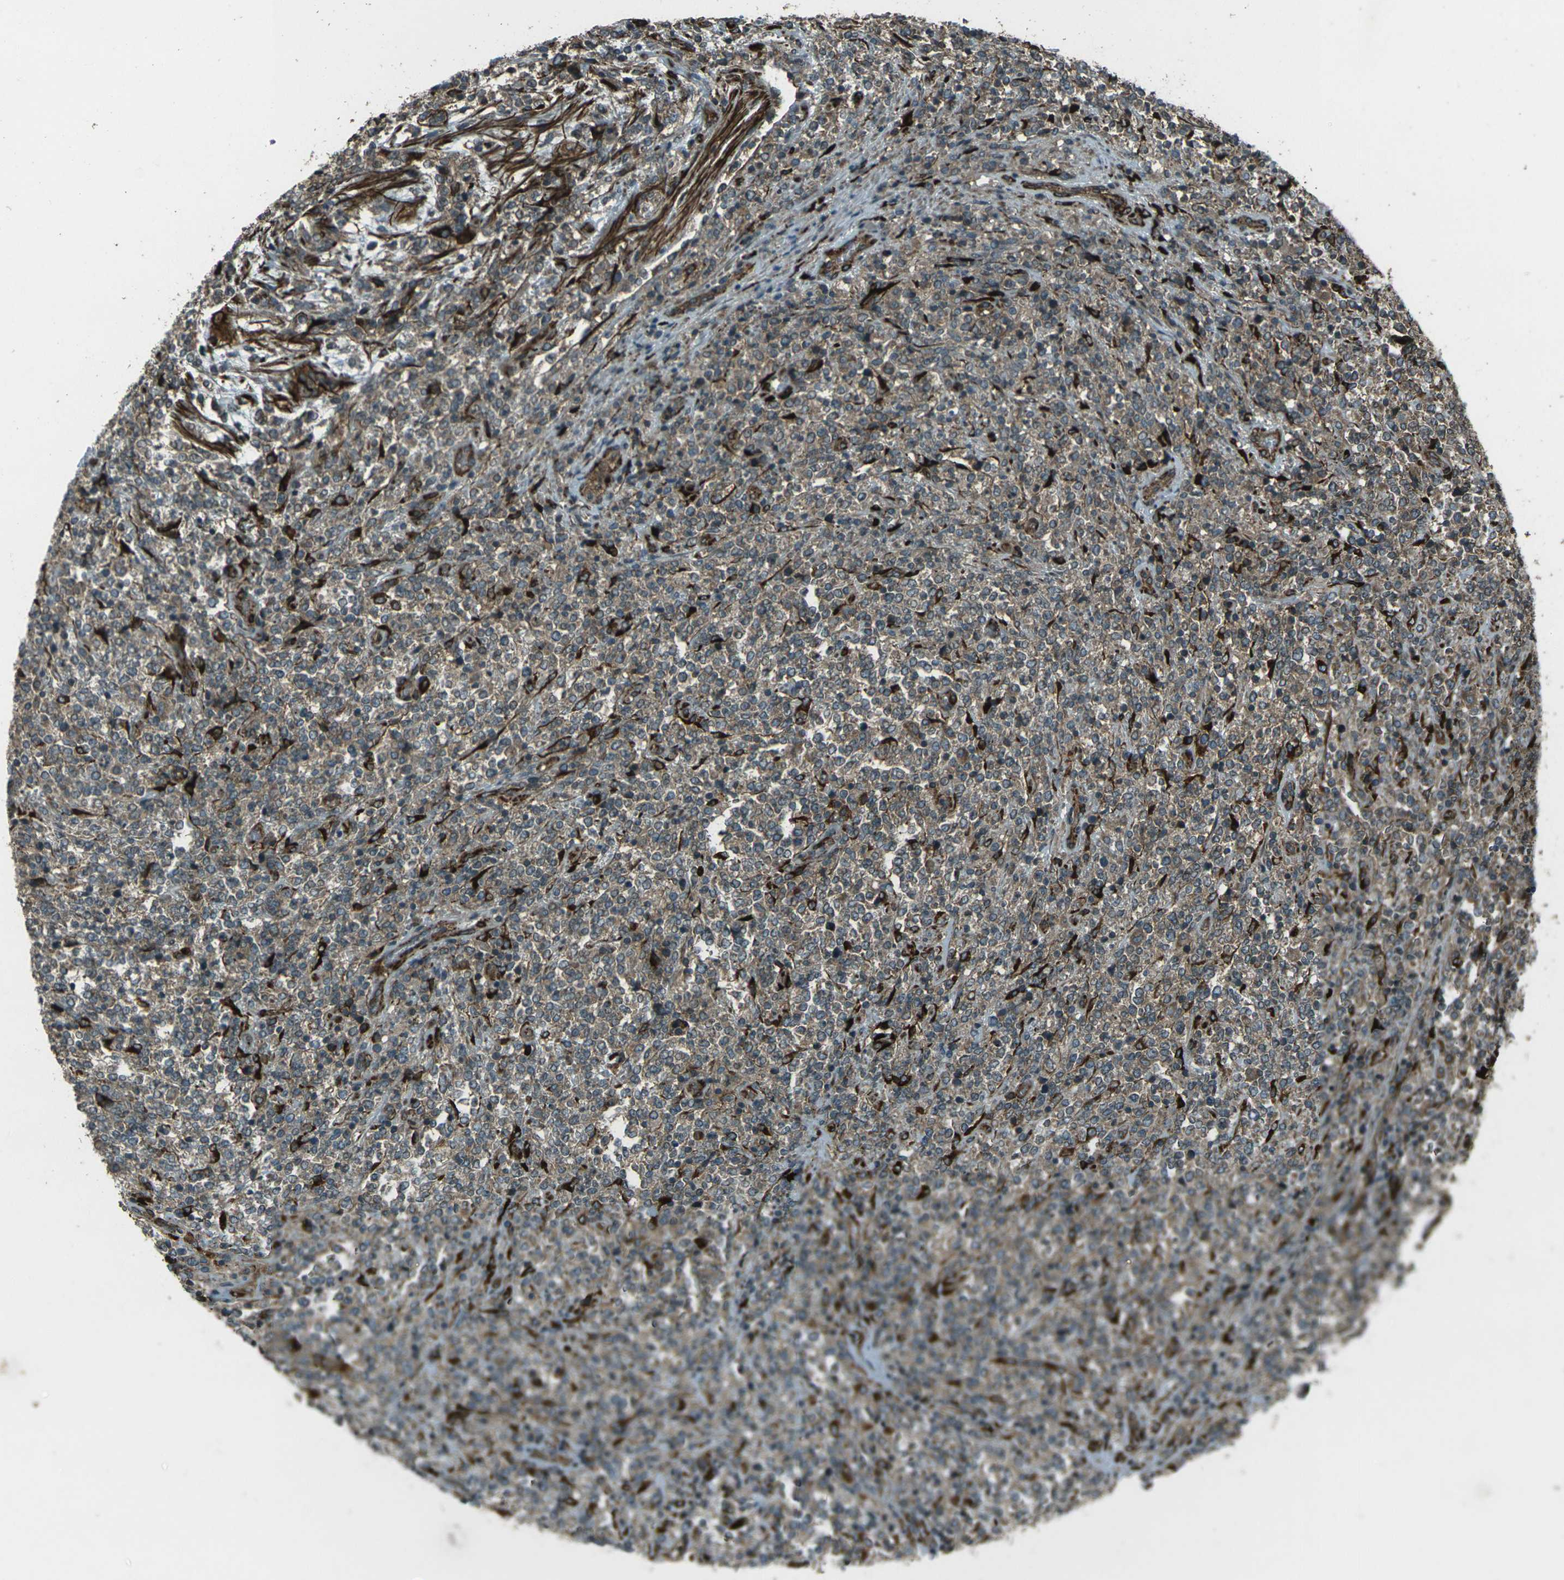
{"staining": {"intensity": "weak", "quantity": ">75%", "location": "cytoplasmic/membranous"}, "tissue": "lymphoma", "cell_type": "Tumor cells", "image_type": "cancer", "snomed": [{"axis": "morphology", "description": "Malignant lymphoma, non-Hodgkin's type, High grade"}, {"axis": "topography", "description": "Soft tissue"}], "caption": "Protein analysis of lymphoma tissue reveals weak cytoplasmic/membranous expression in about >75% of tumor cells. (Stains: DAB in brown, nuclei in blue, Microscopy: brightfield microscopy at high magnification).", "gene": "LSMEM1", "patient": {"sex": "male", "age": 18}}